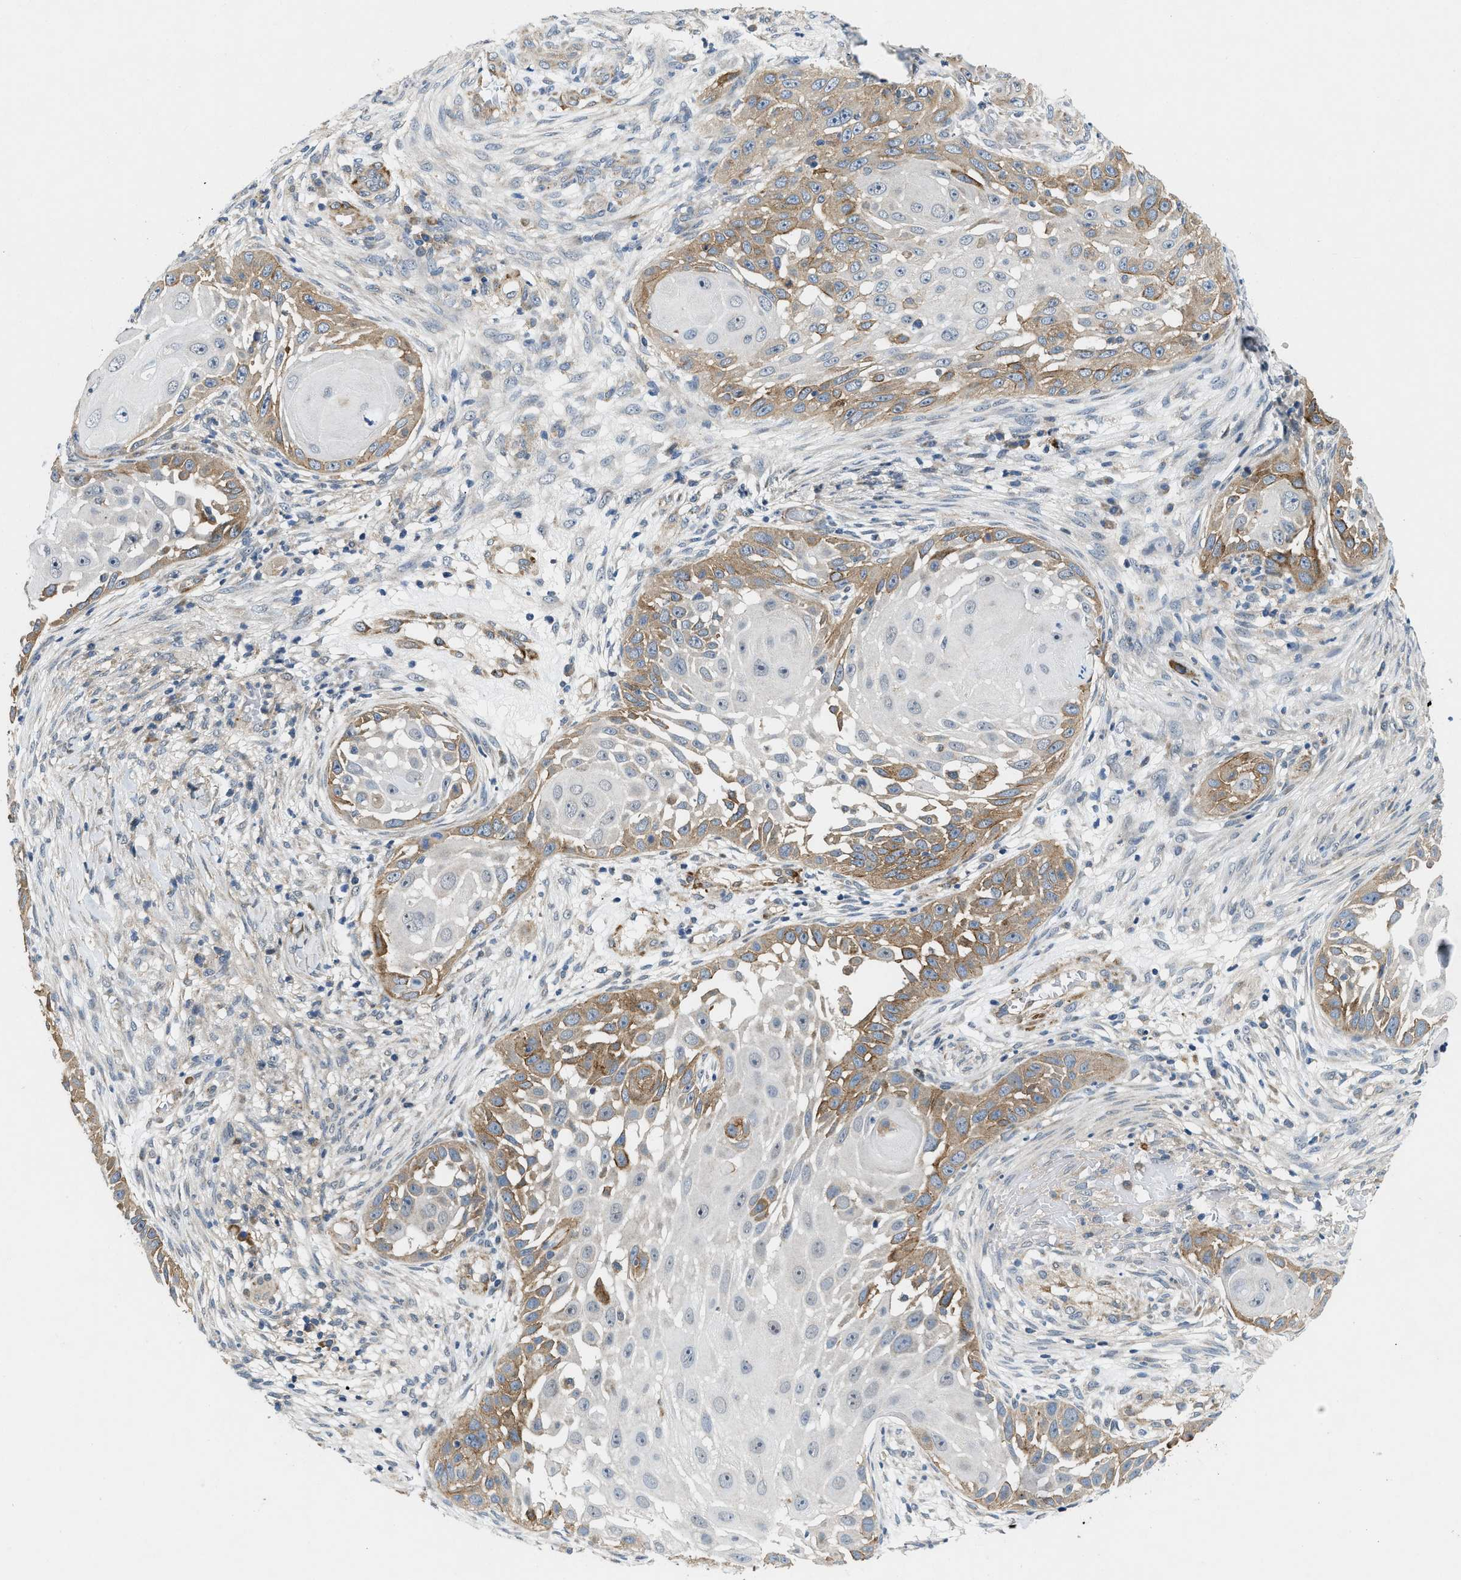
{"staining": {"intensity": "moderate", "quantity": "<25%", "location": "cytoplasmic/membranous"}, "tissue": "skin cancer", "cell_type": "Tumor cells", "image_type": "cancer", "snomed": [{"axis": "morphology", "description": "Squamous cell carcinoma, NOS"}, {"axis": "topography", "description": "Skin"}], "caption": "A photomicrograph showing moderate cytoplasmic/membranous positivity in approximately <25% of tumor cells in skin squamous cell carcinoma, as visualized by brown immunohistochemical staining.", "gene": "ZNF599", "patient": {"sex": "female", "age": 44}}